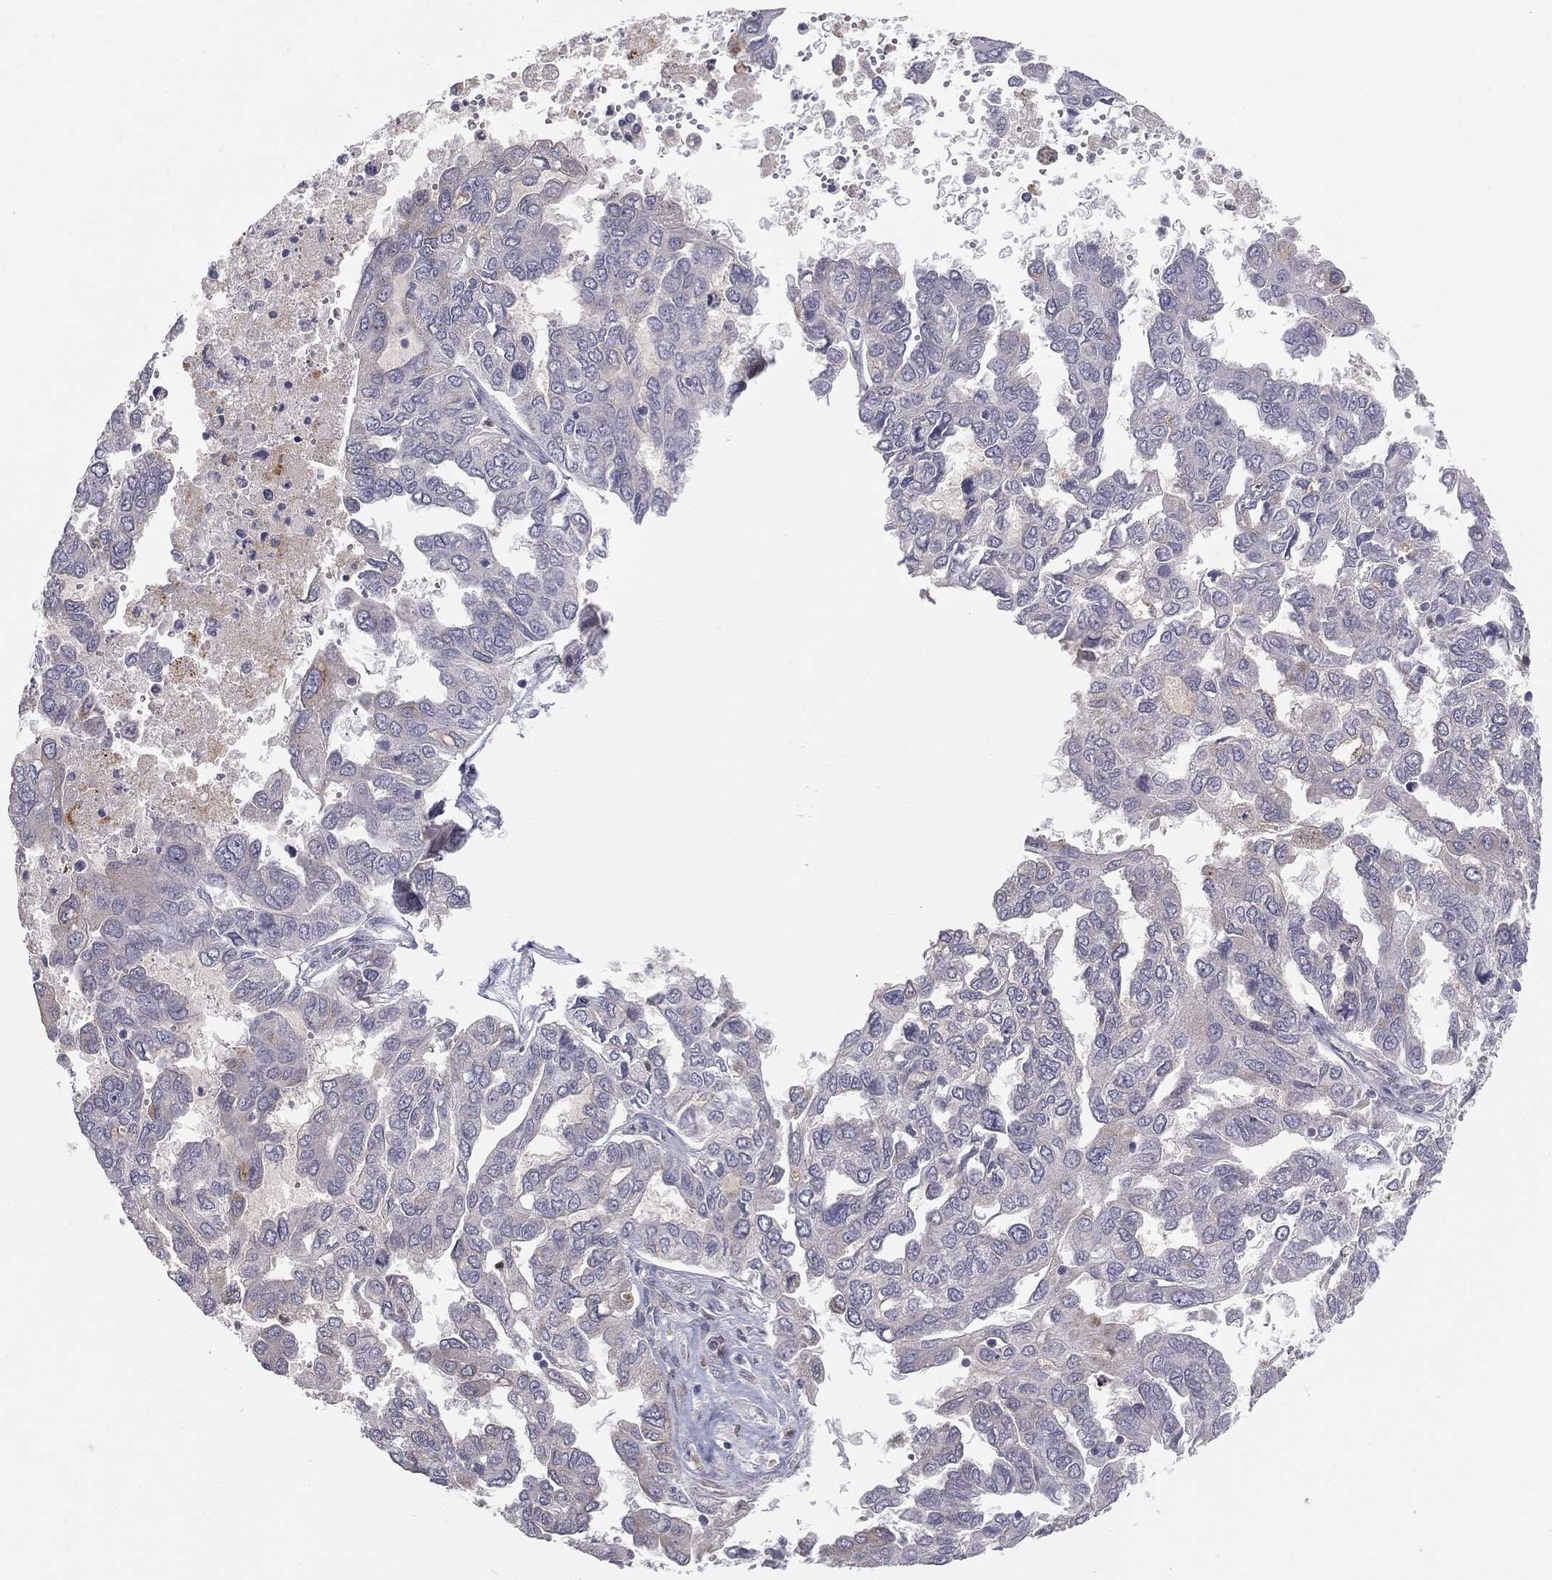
{"staining": {"intensity": "negative", "quantity": "none", "location": "none"}, "tissue": "ovarian cancer", "cell_type": "Tumor cells", "image_type": "cancer", "snomed": [{"axis": "morphology", "description": "Cystadenocarcinoma, serous, NOS"}, {"axis": "topography", "description": "Ovary"}], "caption": "A photomicrograph of serous cystadenocarcinoma (ovarian) stained for a protein demonstrates no brown staining in tumor cells. The staining was performed using DAB to visualize the protein expression in brown, while the nuclei were stained in blue with hematoxylin (Magnification: 20x).", "gene": "MUC1", "patient": {"sex": "female", "age": 53}}